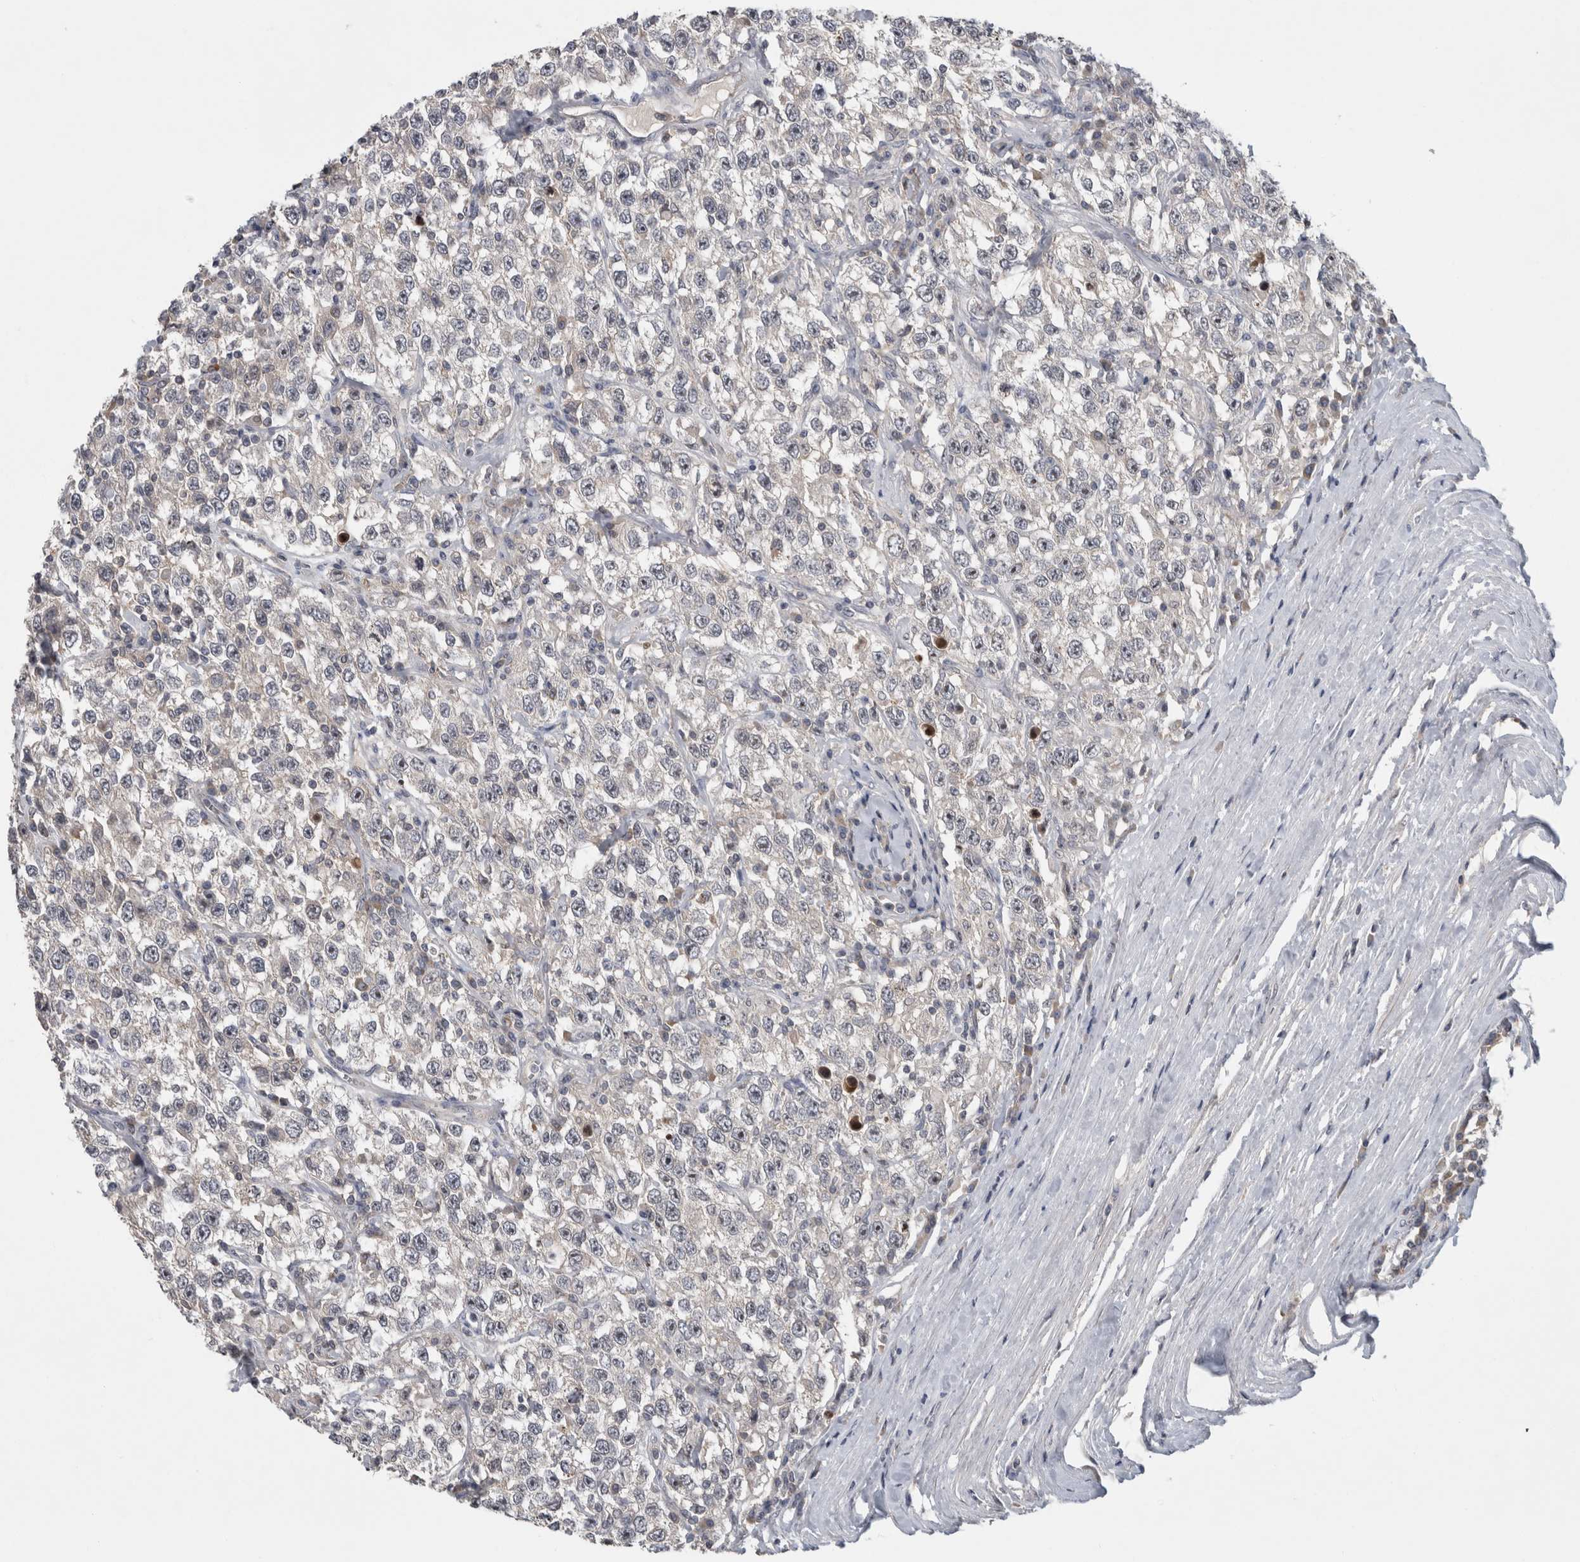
{"staining": {"intensity": "negative", "quantity": "none", "location": "none"}, "tissue": "testis cancer", "cell_type": "Tumor cells", "image_type": "cancer", "snomed": [{"axis": "morphology", "description": "Seminoma, NOS"}, {"axis": "topography", "description": "Testis"}], "caption": "DAB immunohistochemical staining of seminoma (testis) reveals no significant expression in tumor cells.", "gene": "RBM28", "patient": {"sex": "male", "age": 41}}